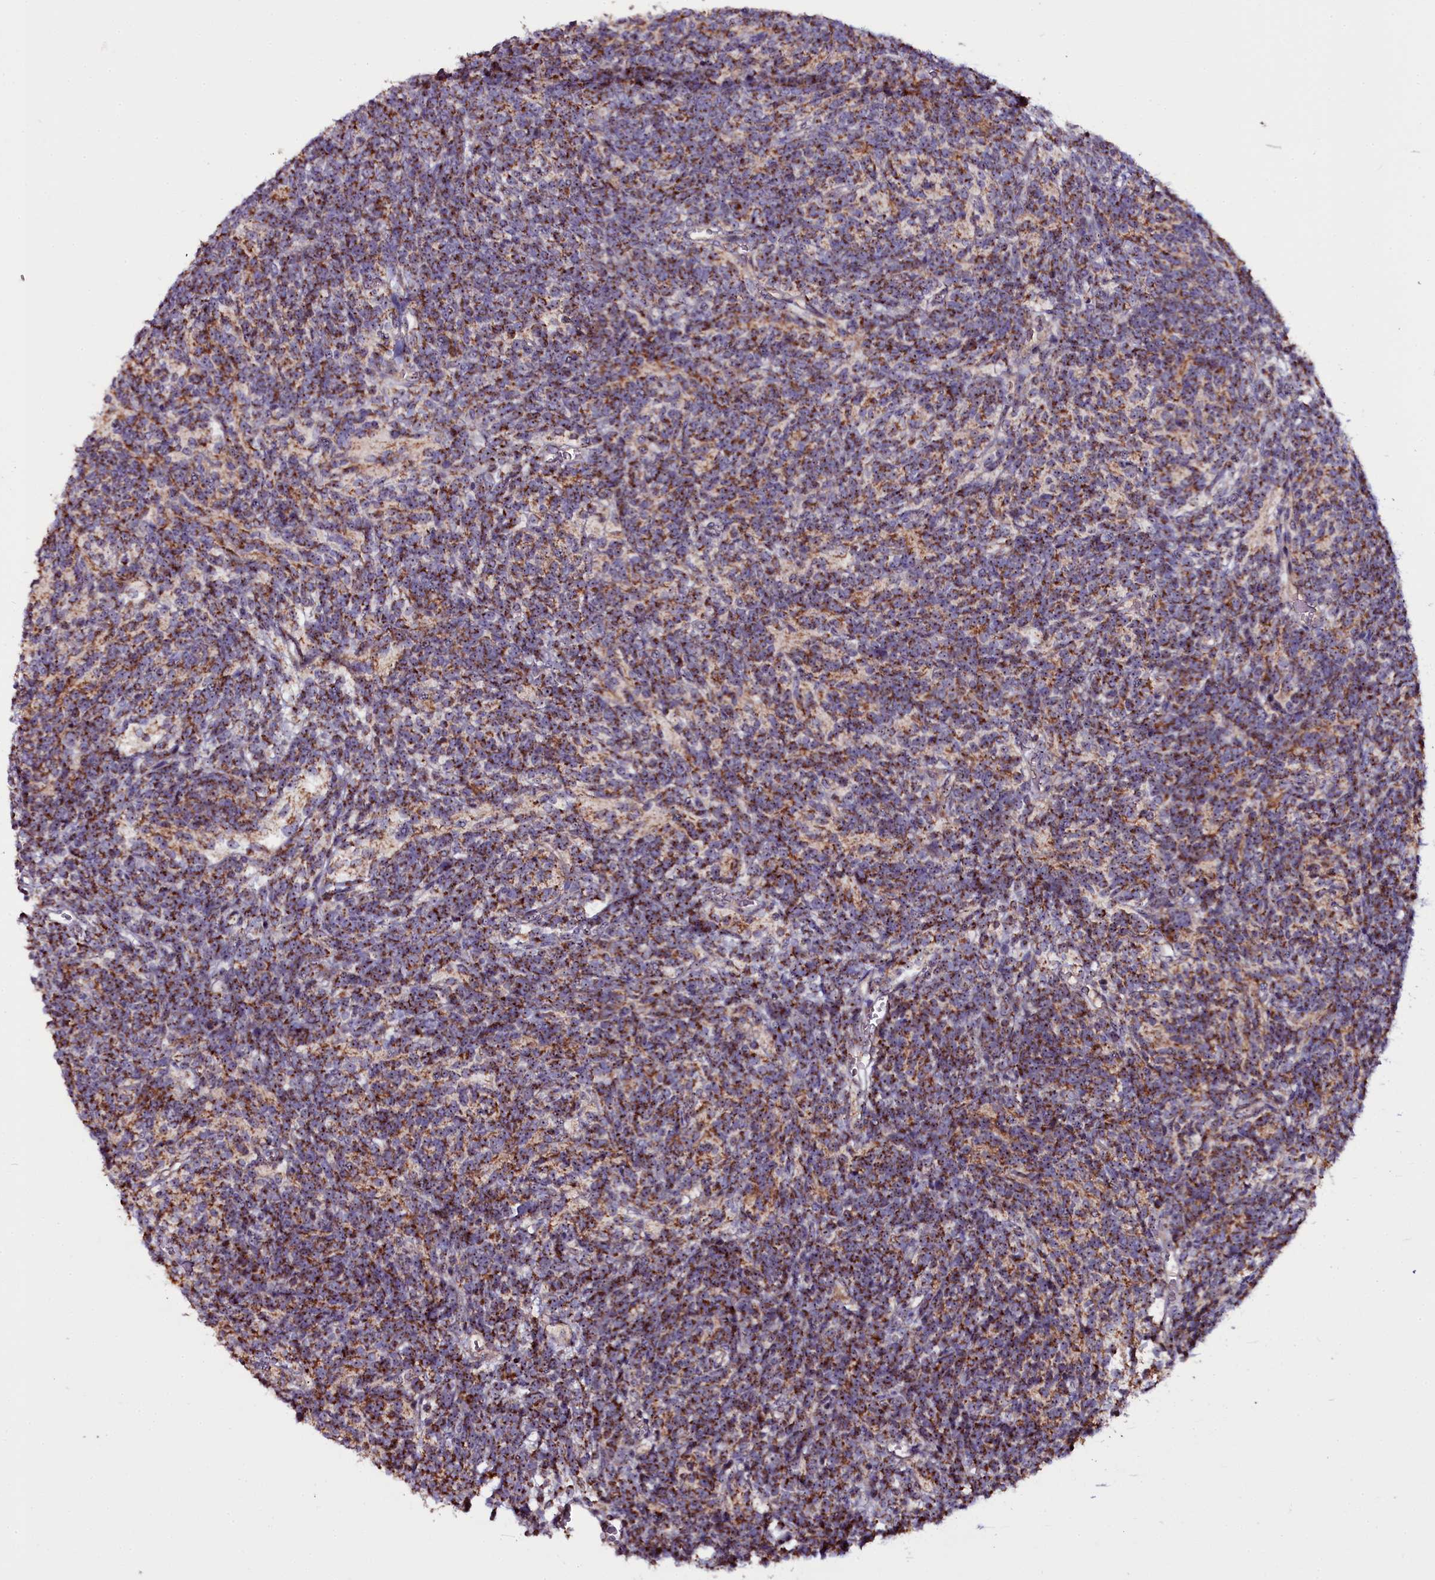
{"staining": {"intensity": "strong", "quantity": ">75%", "location": "cytoplasmic/membranous"}, "tissue": "glioma", "cell_type": "Tumor cells", "image_type": "cancer", "snomed": [{"axis": "morphology", "description": "Glioma, malignant, Low grade"}, {"axis": "topography", "description": "Brain"}], "caption": "Human glioma stained with a protein marker shows strong staining in tumor cells.", "gene": "NAA80", "patient": {"sex": "female", "age": 1}}